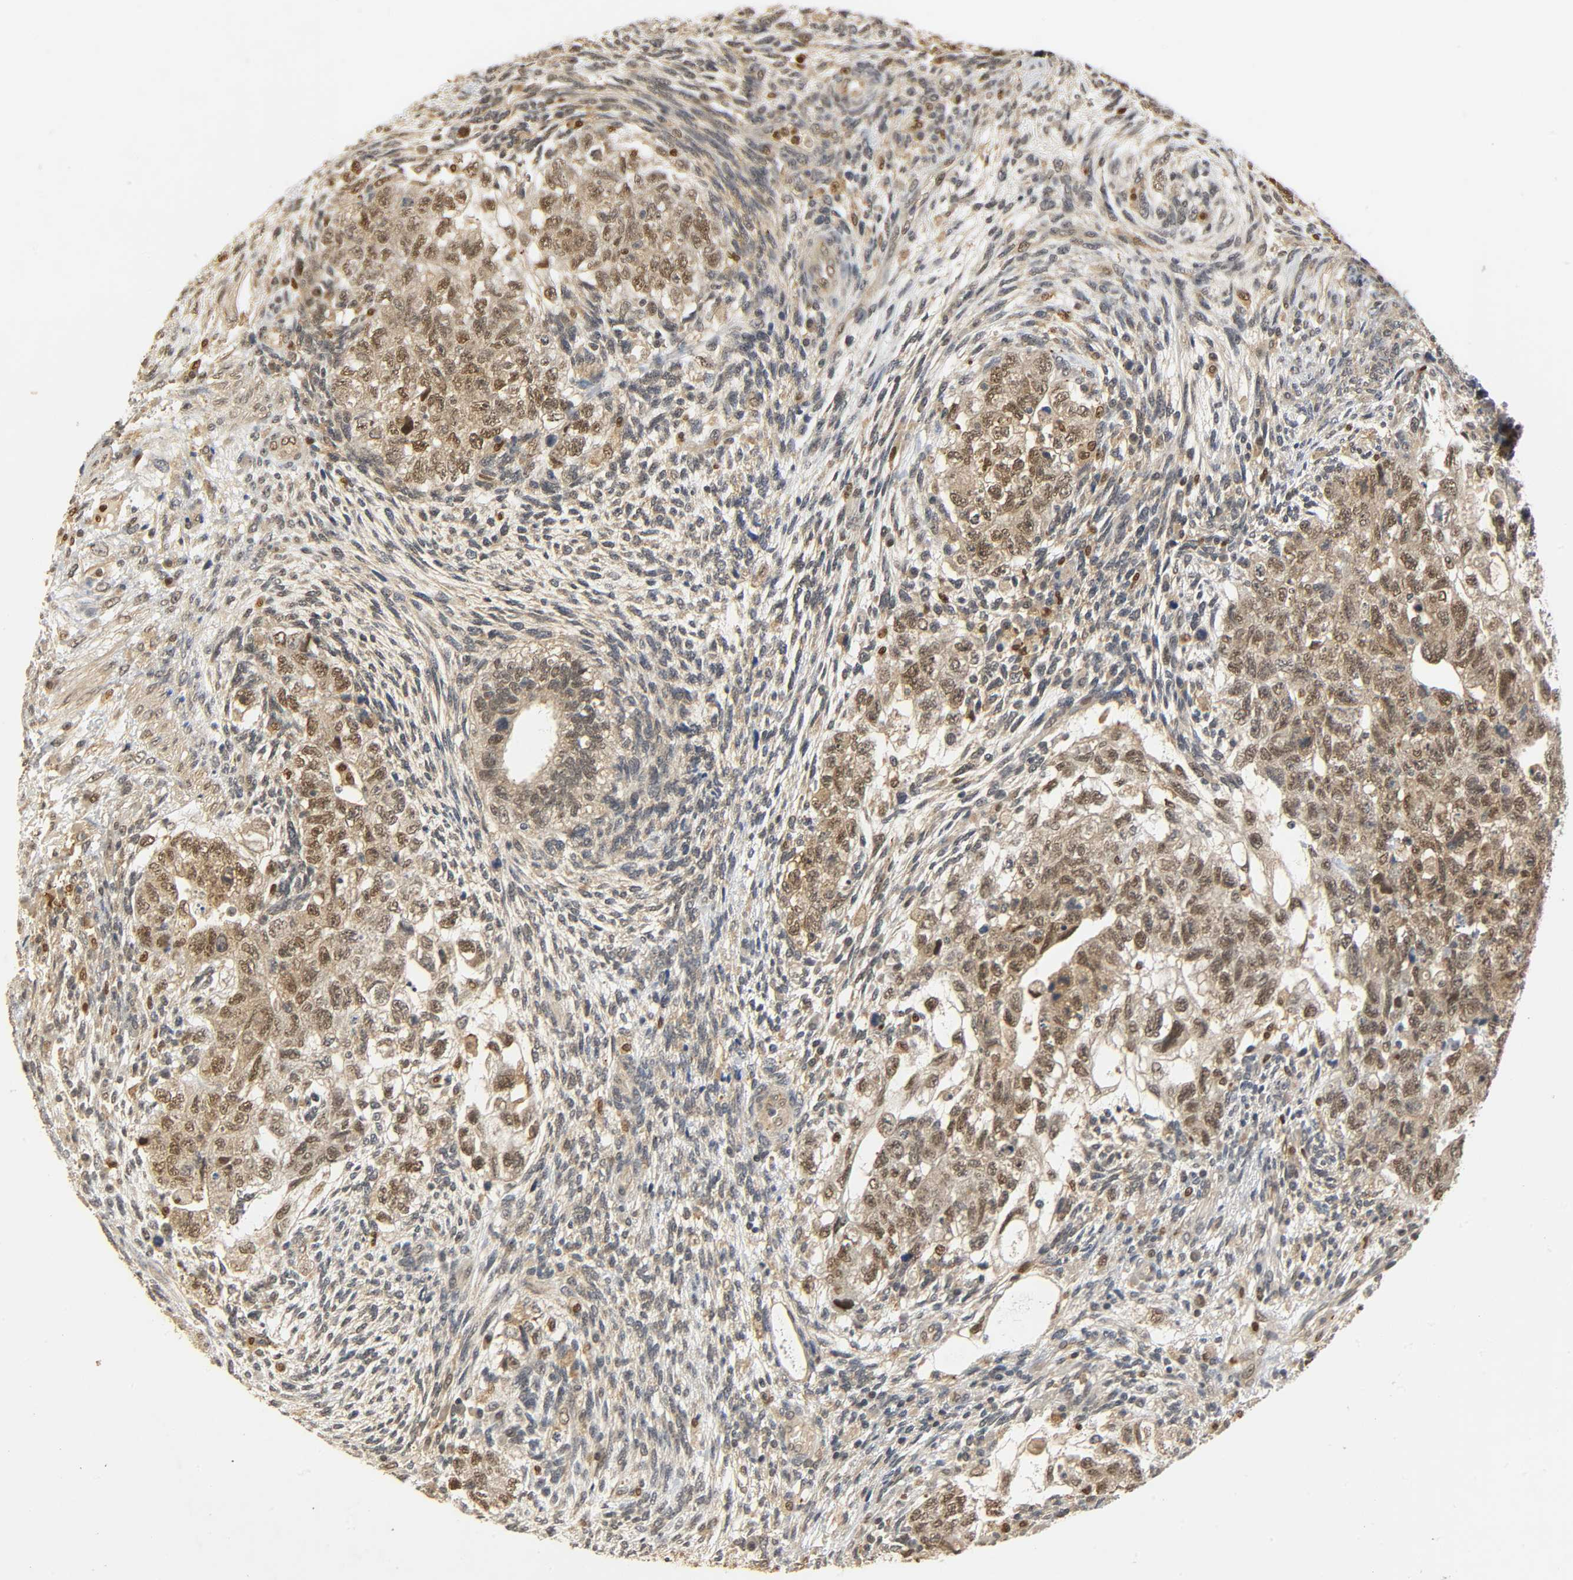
{"staining": {"intensity": "moderate", "quantity": ">75%", "location": "cytoplasmic/membranous,nuclear"}, "tissue": "testis cancer", "cell_type": "Tumor cells", "image_type": "cancer", "snomed": [{"axis": "morphology", "description": "Normal tissue, NOS"}, {"axis": "morphology", "description": "Carcinoma, Embryonal, NOS"}, {"axis": "topography", "description": "Testis"}], "caption": "Immunohistochemistry (DAB (3,3'-diaminobenzidine)) staining of human embryonal carcinoma (testis) shows moderate cytoplasmic/membranous and nuclear protein staining in about >75% of tumor cells.", "gene": "ZFPM2", "patient": {"sex": "male", "age": 36}}